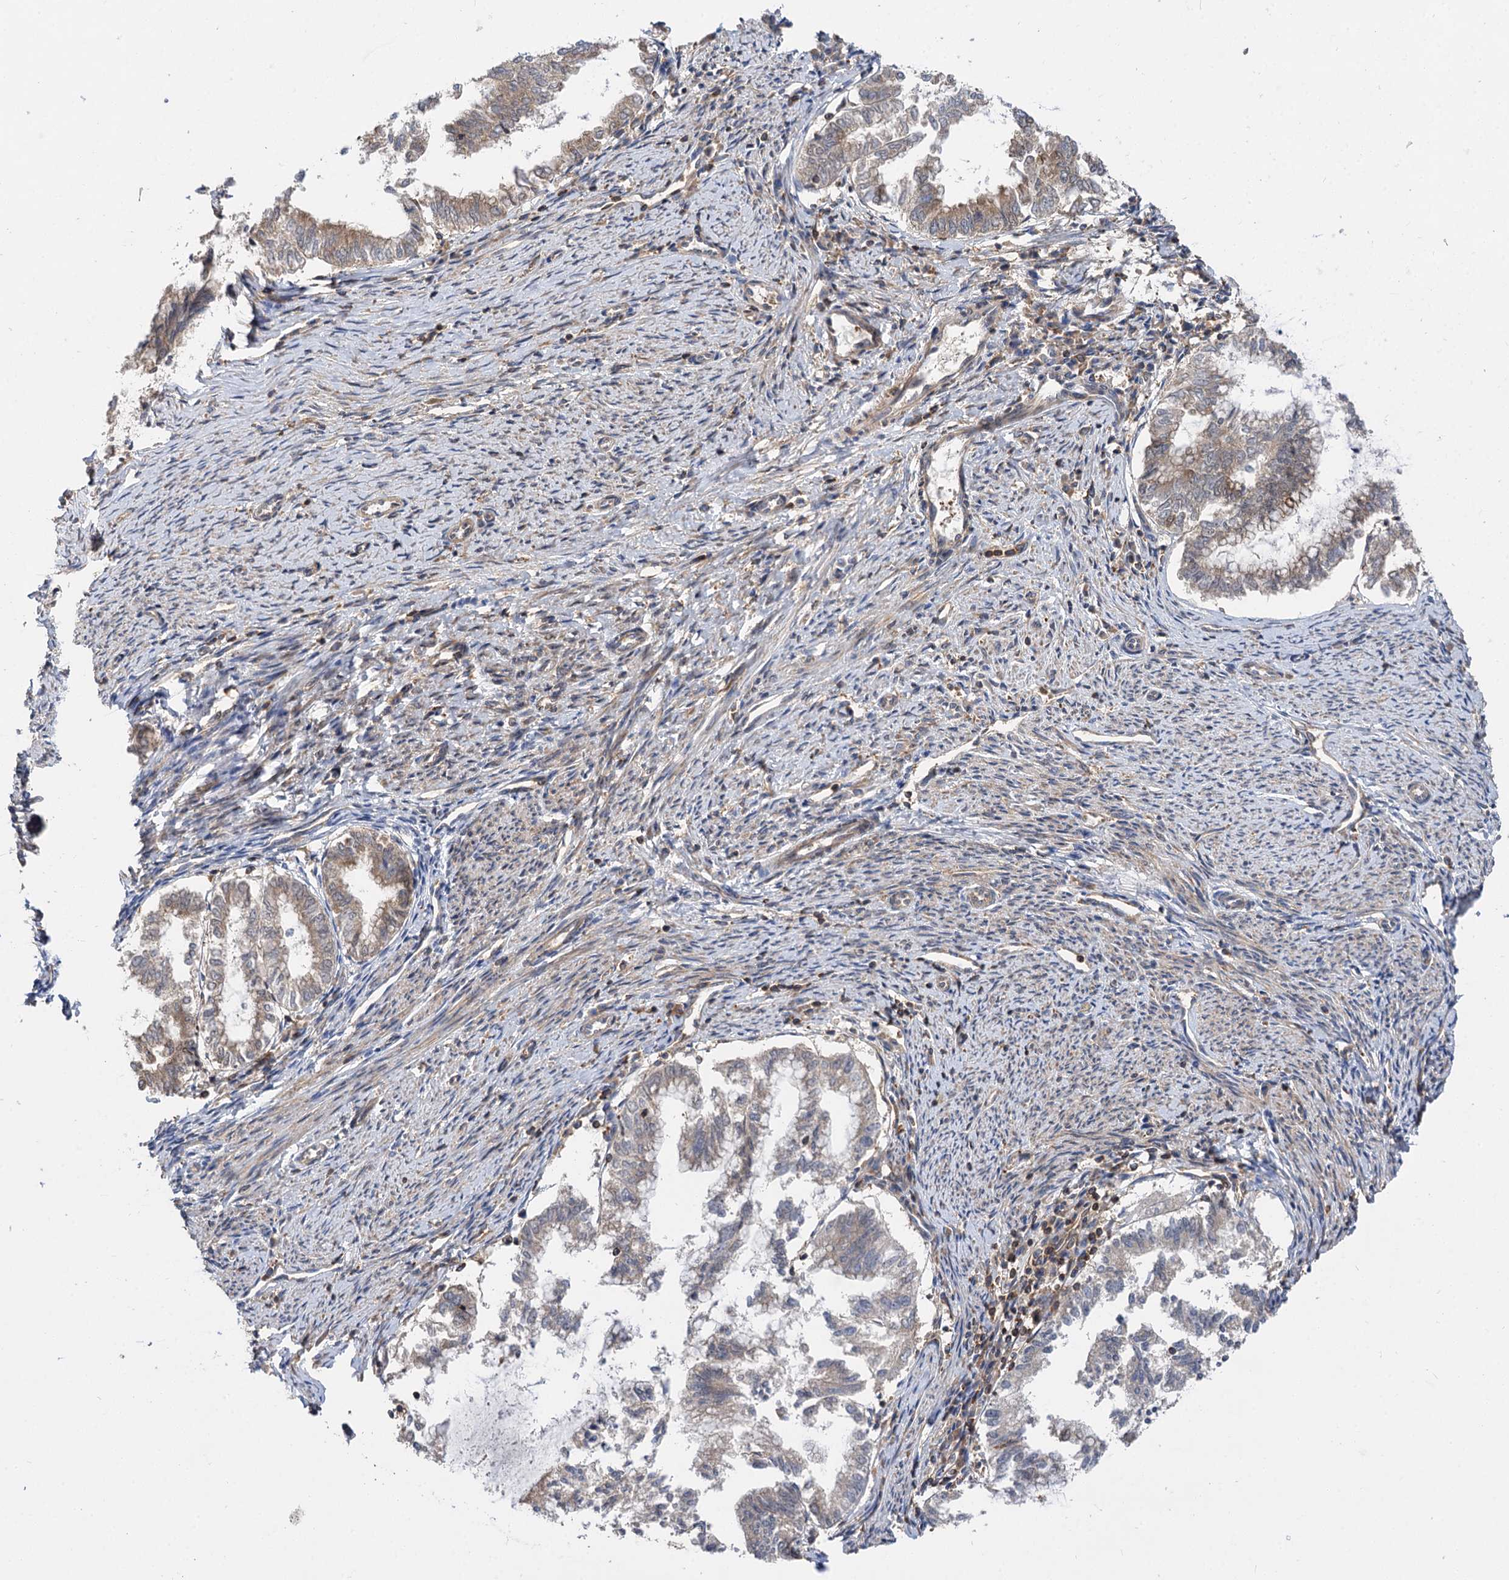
{"staining": {"intensity": "moderate", "quantity": "<25%", "location": "cytoplasmic/membranous"}, "tissue": "endometrial cancer", "cell_type": "Tumor cells", "image_type": "cancer", "snomed": [{"axis": "morphology", "description": "Adenocarcinoma, NOS"}, {"axis": "topography", "description": "Endometrium"}], "caption": "Immunohistochemical staining of human endometrial cancer shows moderate cytoplasmic/membranous protein positivity in about <25% of tumor cells.", "gene": "PACS1", "patient": {"sex": "female", "age": 79}}